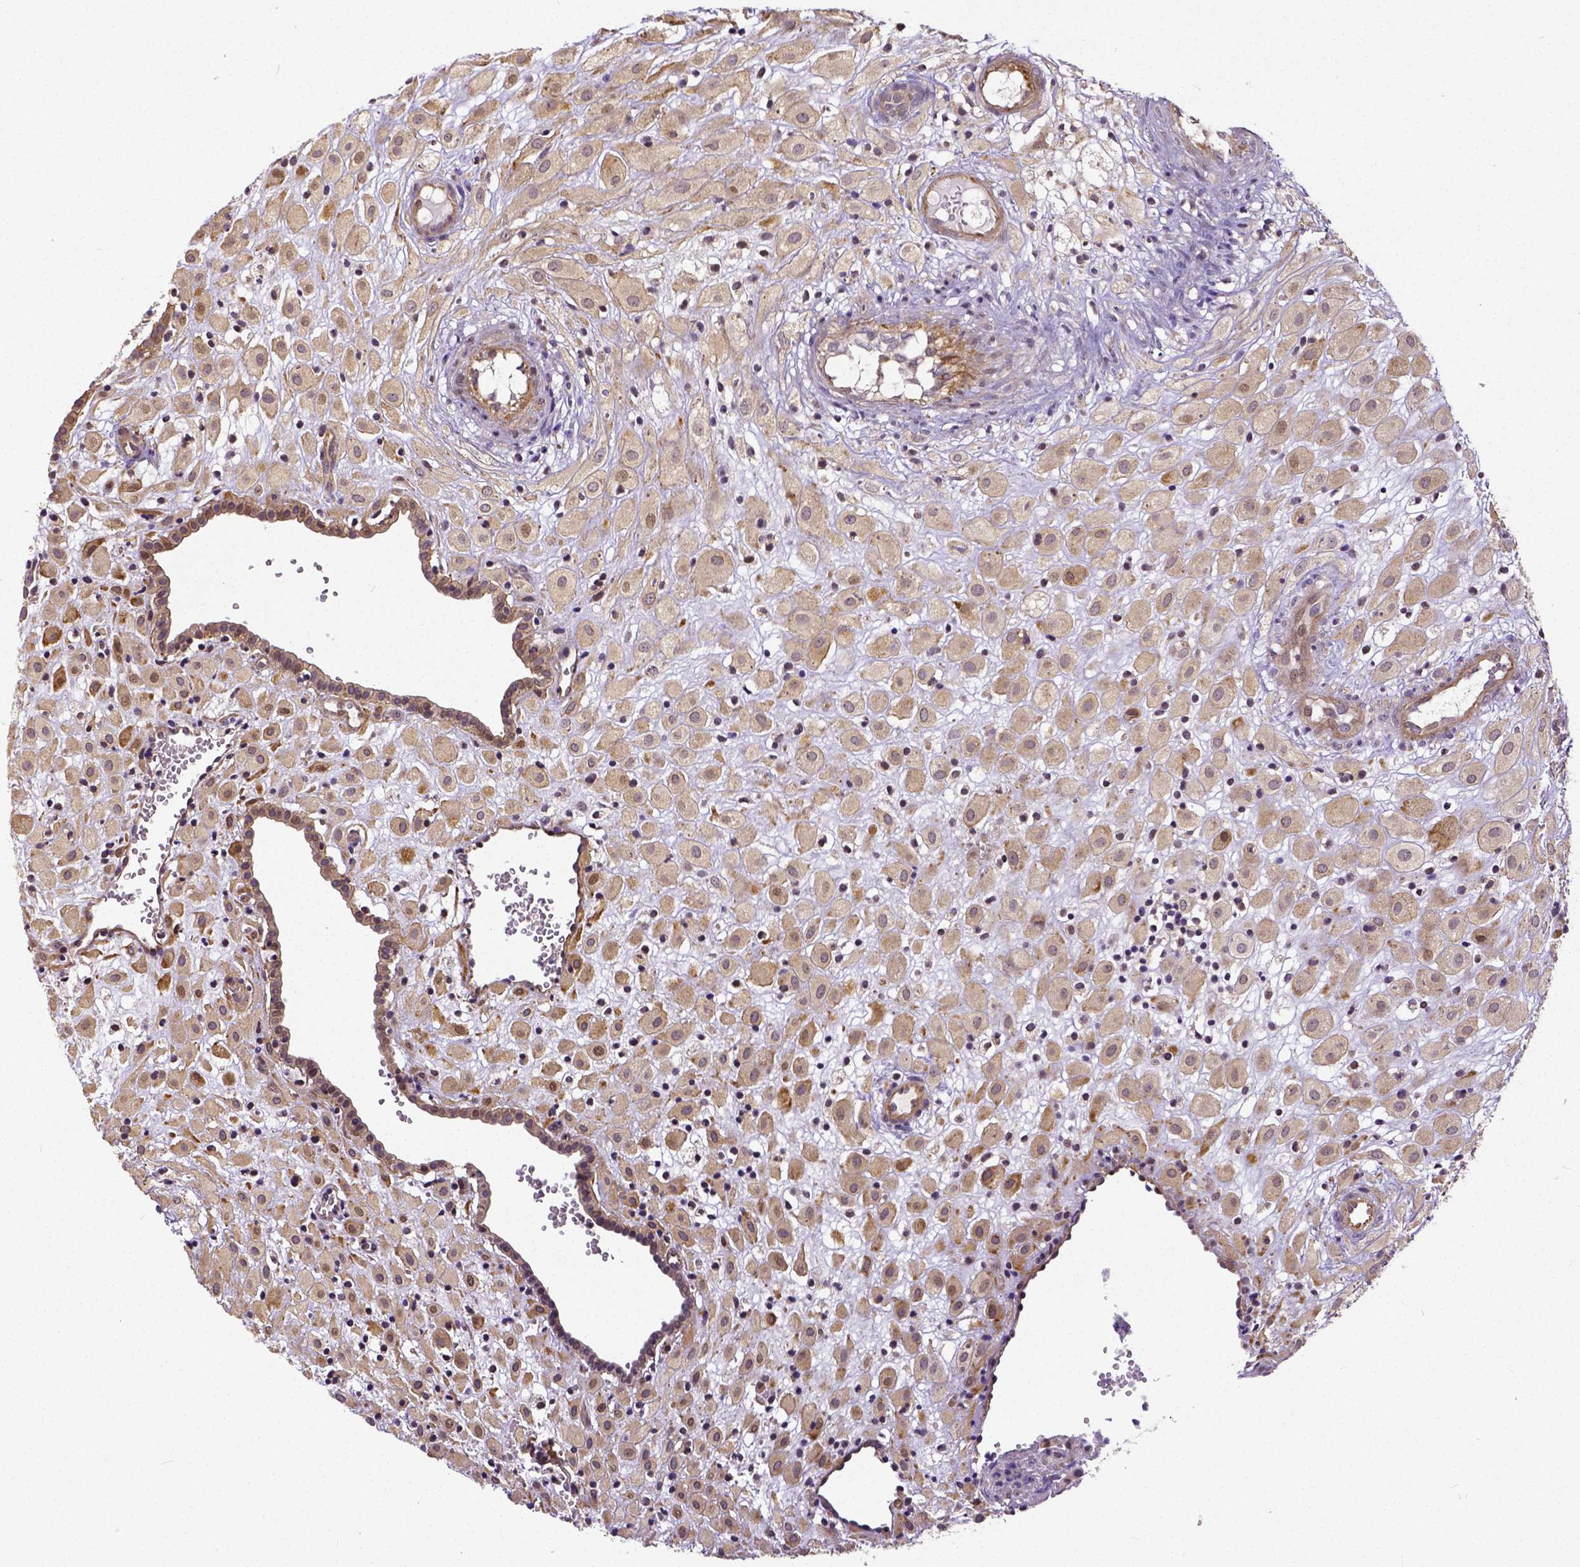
{"staining": {"intensity": "weak", "quantity": ">75%", "location": "cytoplasmic/membranous"}, "tissue": "placenta", "cell_type": "Decidual cells", "image_type": "normal", "snomed": [{"axis": "morphology", "description": "Normal tissue, NOS"}, {"axis": "topography", "description": "Placenta"}], "caption": "Benign placenta demonstrates weak cytoplasmic/membranous staining in approximately >75% of decidual cells, visualized by immunohistochemistry. (DAB (3,3'-diaminobenzidine) IHC, brown staining for protein, blue staining for nuclei).", "gene": "DICER1", "patient": {"sex": "female", "age": 24}}